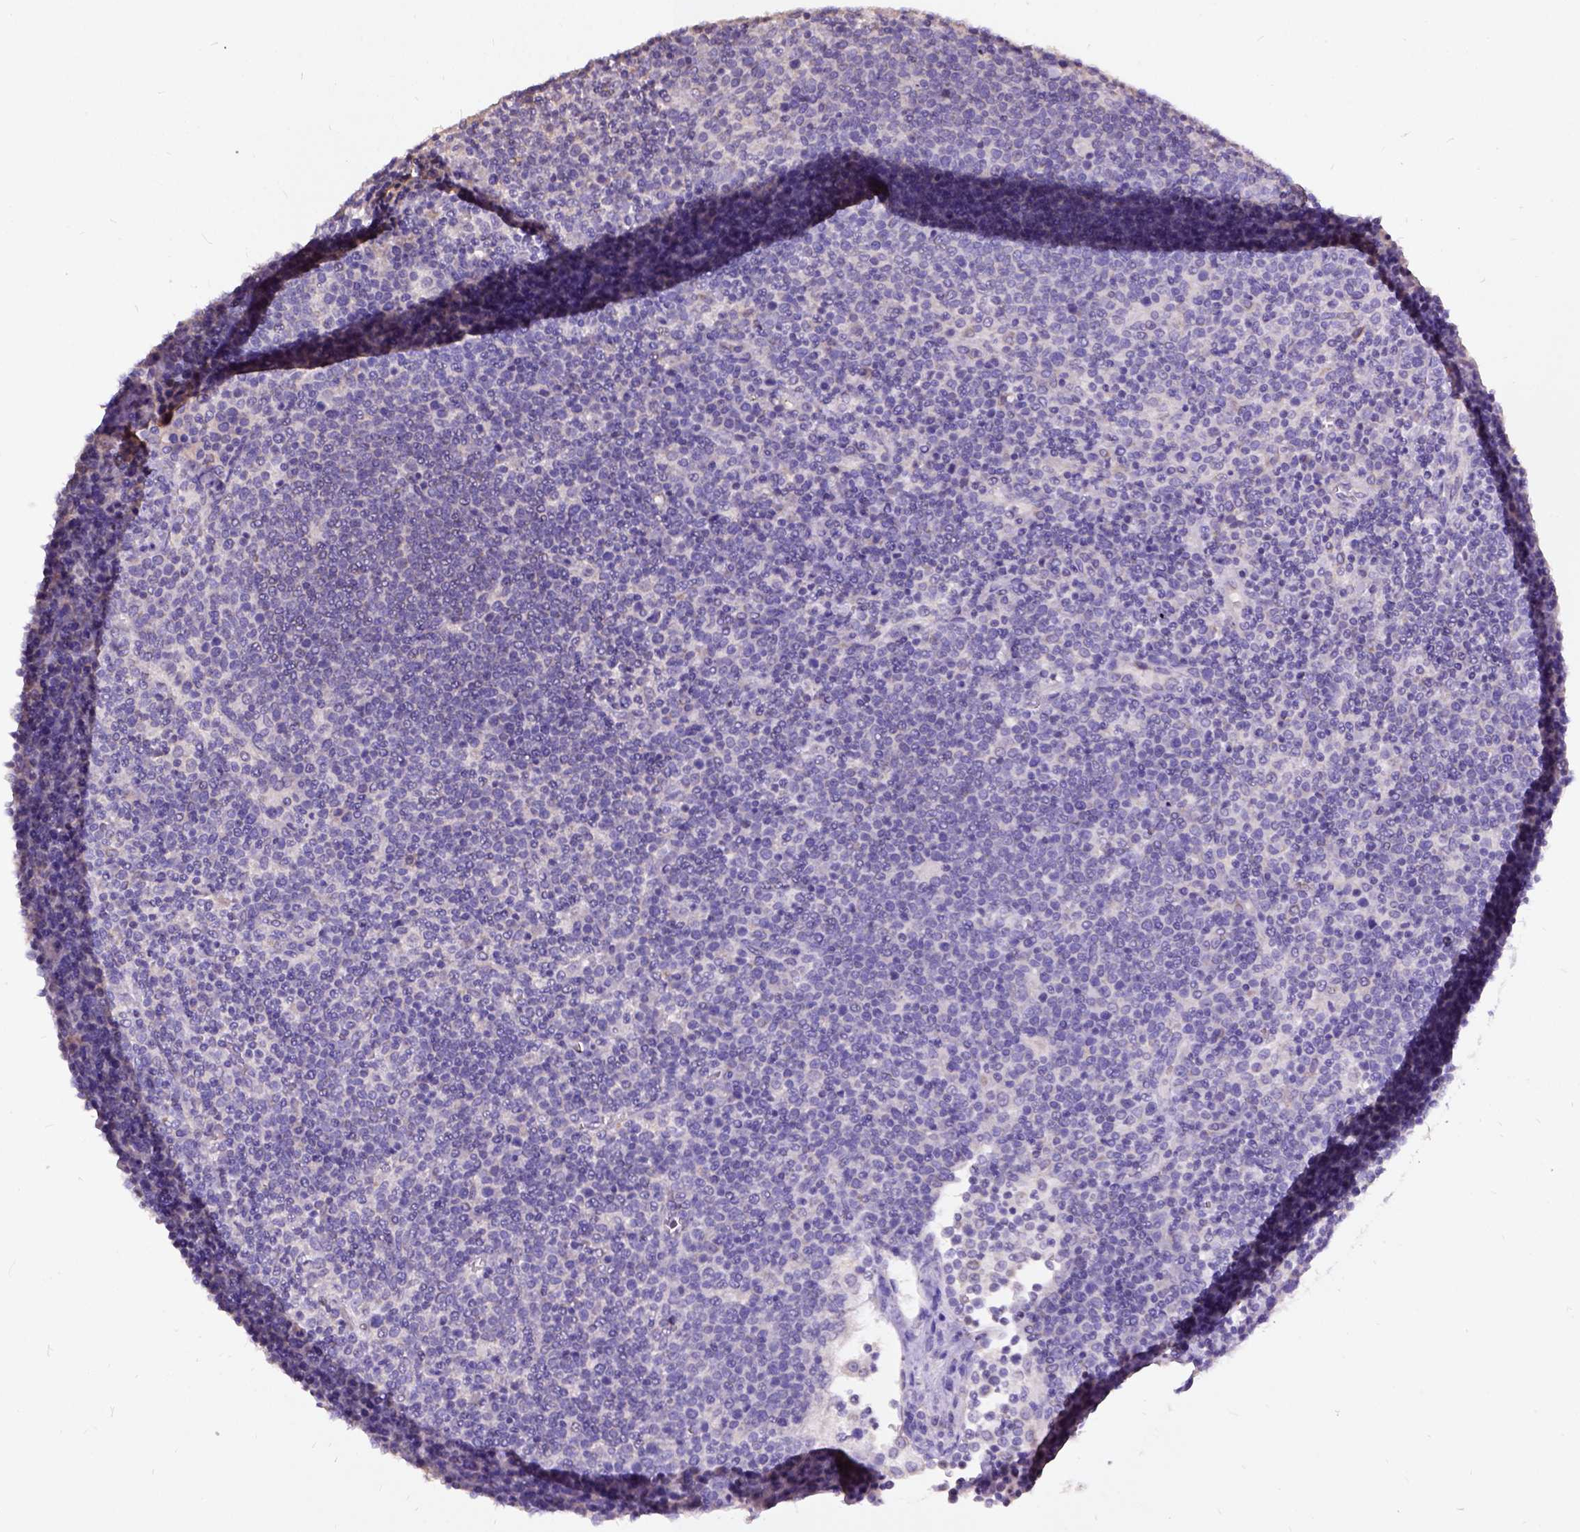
{"staining": {"intensity": "negative", "quantity": "none", "location": "none"}, "tissue": "lymphoma", "cell_type": "Tumor cells", "image_type": "cancer", "snomed": [{"axis": "morphology", "description": "Malignant lymphoma, non-Hodgkin's type, High grade"}, {"axis": "topography", "description": "Lymph node"}], "caption": "DAB (3,3'-diaminobenzidine) immunohistochemical staining of human high-grade malignant lymphoma, non-Hodgkin's type demonstrates no significant staining in tumor cells.", "gene": "DQX1", "patient": {"sex": "male", "age": 61}}